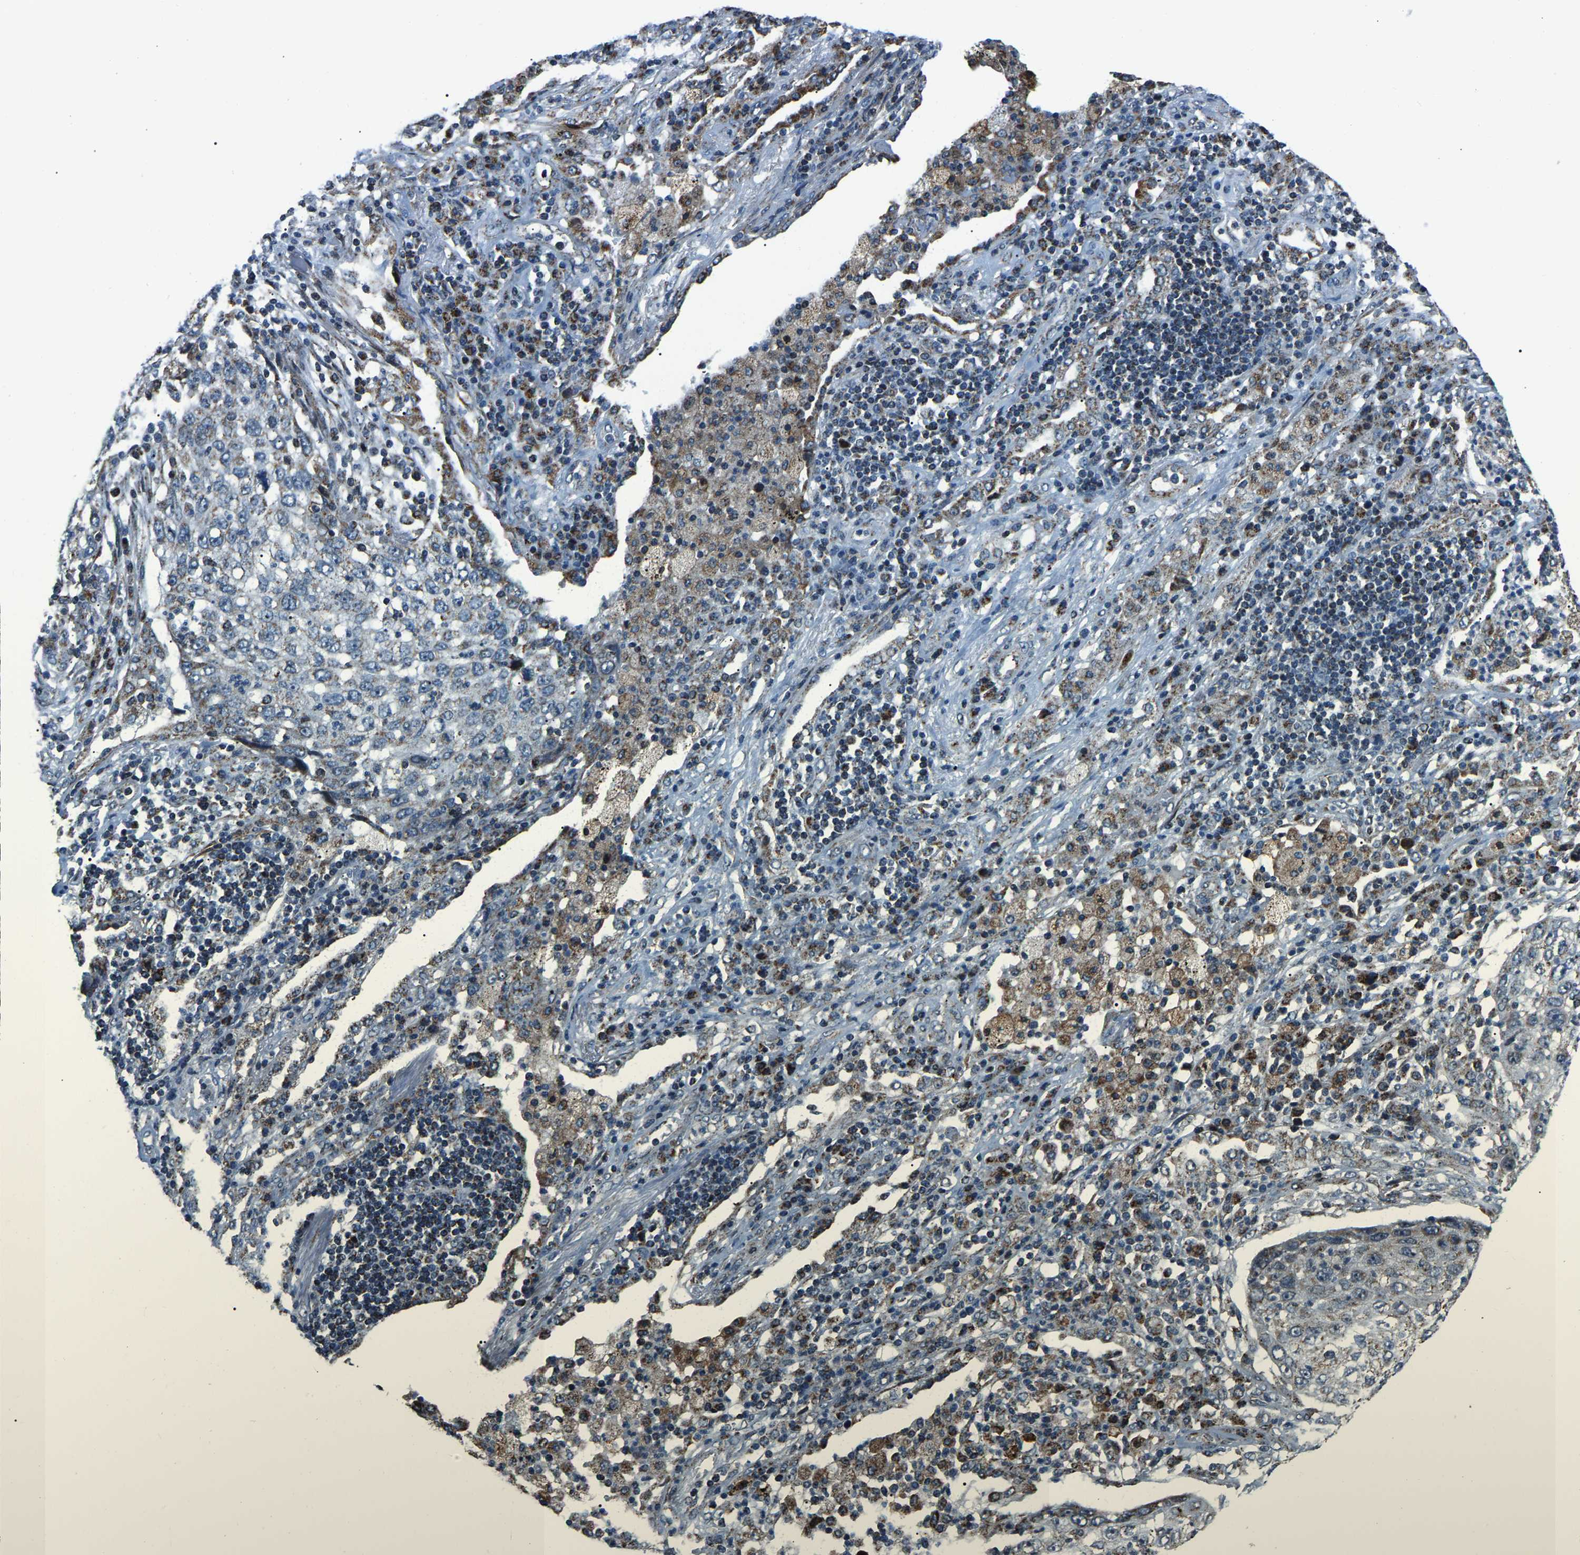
{"staining": {"intensity": "negative", "quantity": "none", "location": "none"}, "tissue": "lung cancer", "cell_type": "Tumor cells", "image_type": "cancer", "snomed": [{"axis": "morphology", "description": "Squamous cell carcinoma, NOS"}, {"axis": "topography", "description": "Lung"}], "caption": "Tumor cells are negative for protein expression in human lung cancer.", "gene": "RBM33", "patient": {"sex": "female", "age": 63}}